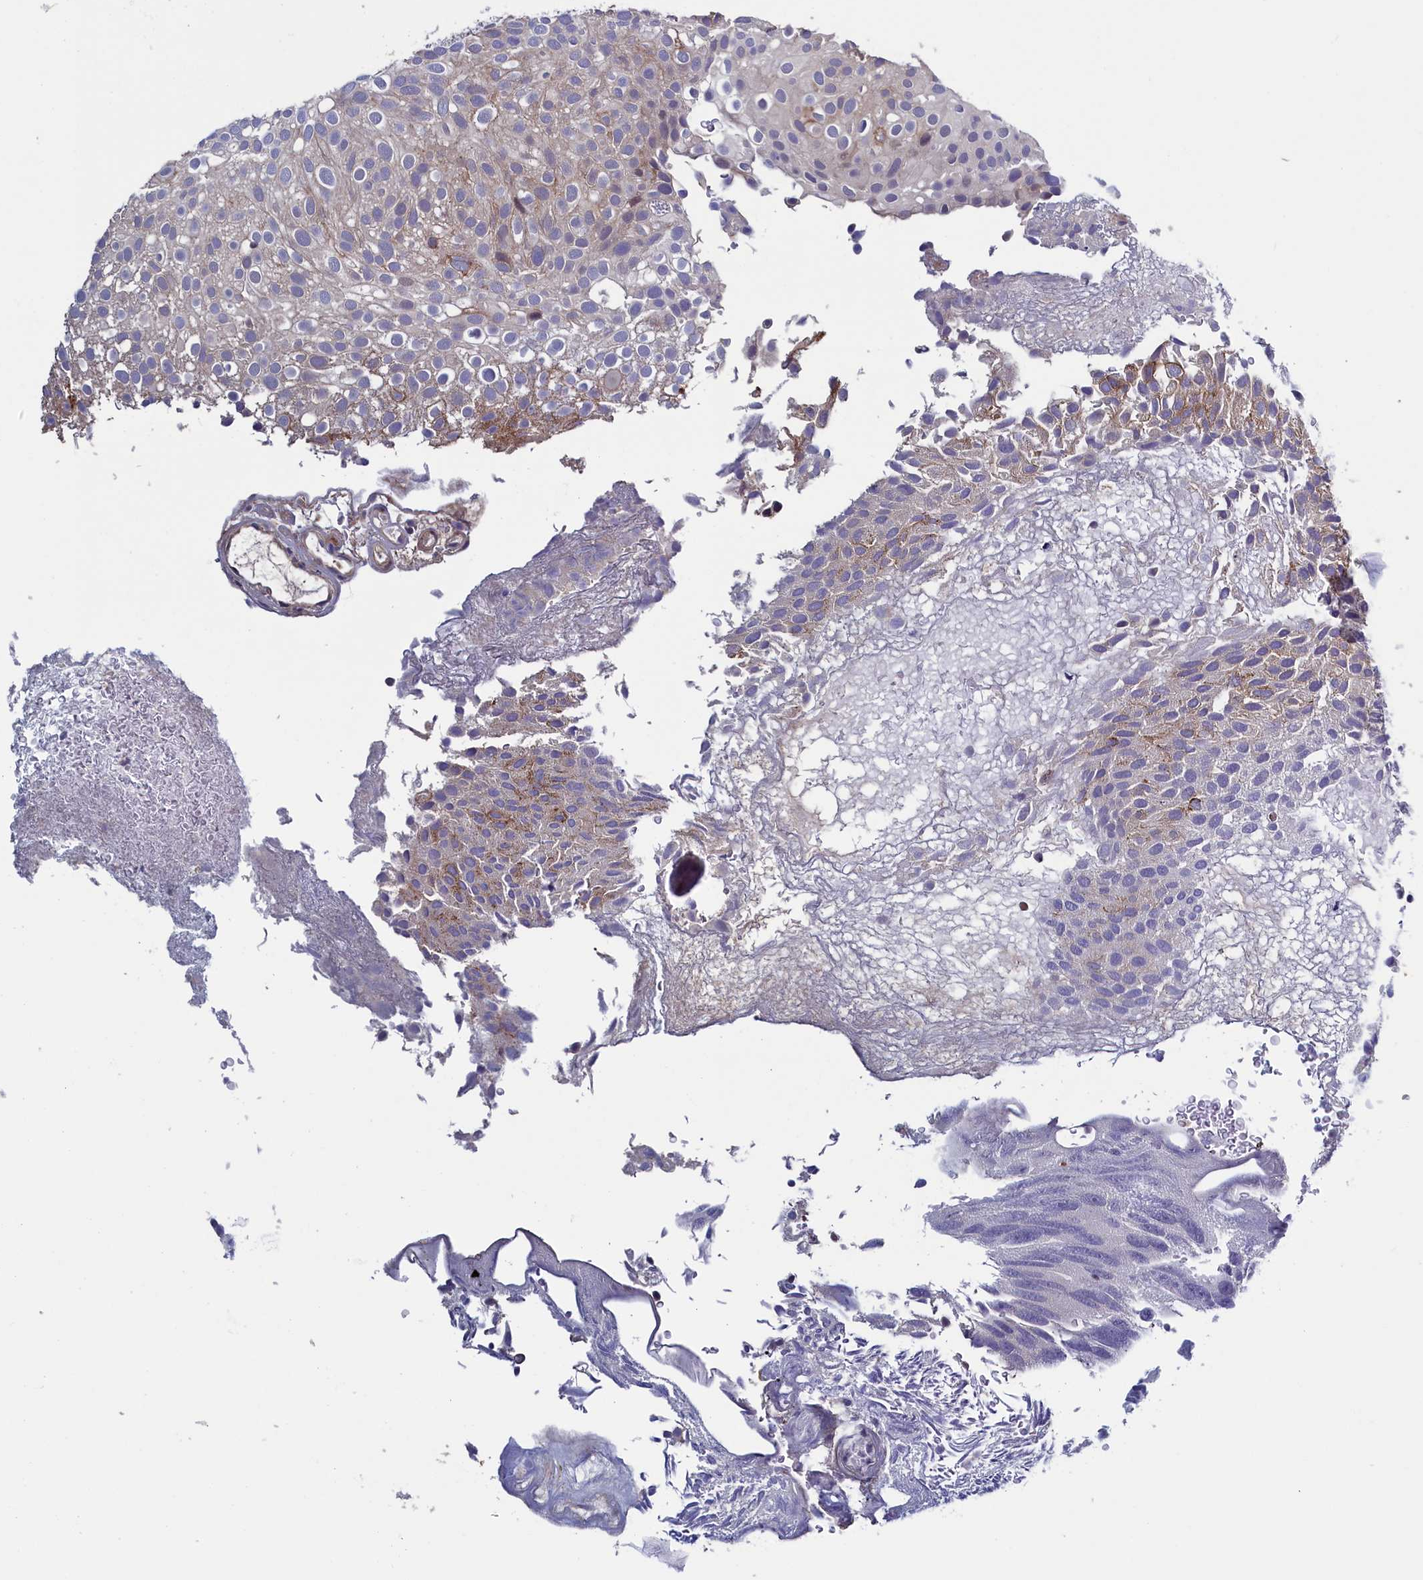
{"staining": {"intensity": "moderate", "quantity": "<25%", "location": "cytoplasmic/membranous"}, "tissue": "urothelial cancer", "cell_type": "Tumor cells", "image_type": "cancer", "snomed": [{"axis": "morphology", "description": "Urothelial carcinoma, Low grade"}, {"axis": "topography", "description": "Urinary bladder"}], "caption": "Immunohistochemical staining of low-grade urothelial carcinoma shows moderate cytoplasmic/membranous protein staining in approximately <25% of tumor cells.", "gene": "LSG1", "patient": {"sex": "male", "age": 78}}